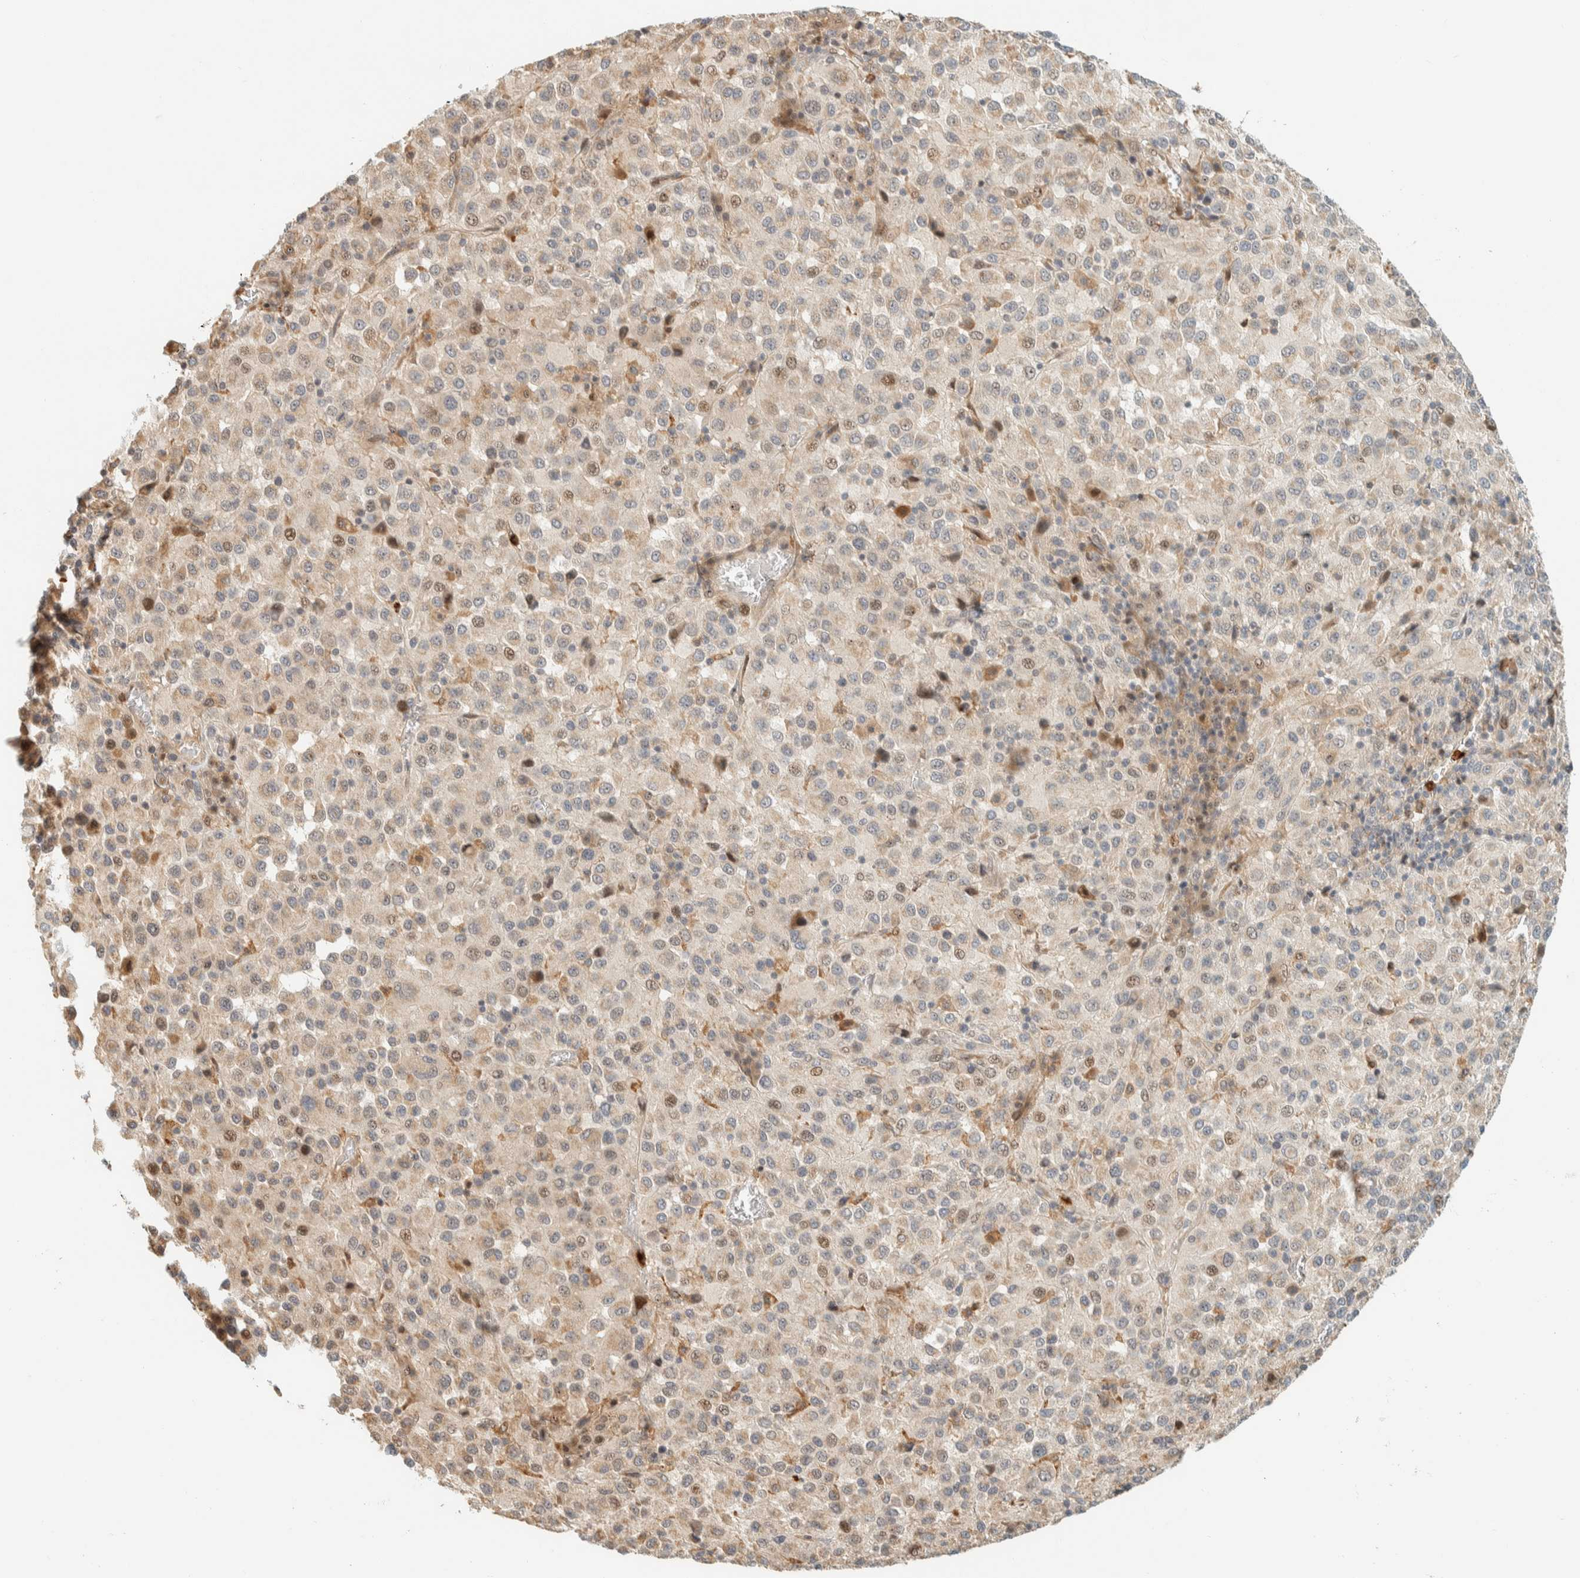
{"staining": {"intensity": "weak", "quantity": "25%-75%", "location": "nuclear"}, "tissue": "melanoma", "cell_type": "Tumor cells", "image_type": "cancer", "snomed": [{"axis": "morphology", "description": "Malignant melanoma, Metastatic site"}, {"axis": "topography", "description": "Lung"}], "caption": "A low amount of weak nuclear staining is identified in approximately 25%-75% of tumor cells in malignant melanoma (metastatic site) tissue.", "gene": "CCDC171", "patient": {"sex": "male", "age": 64}}